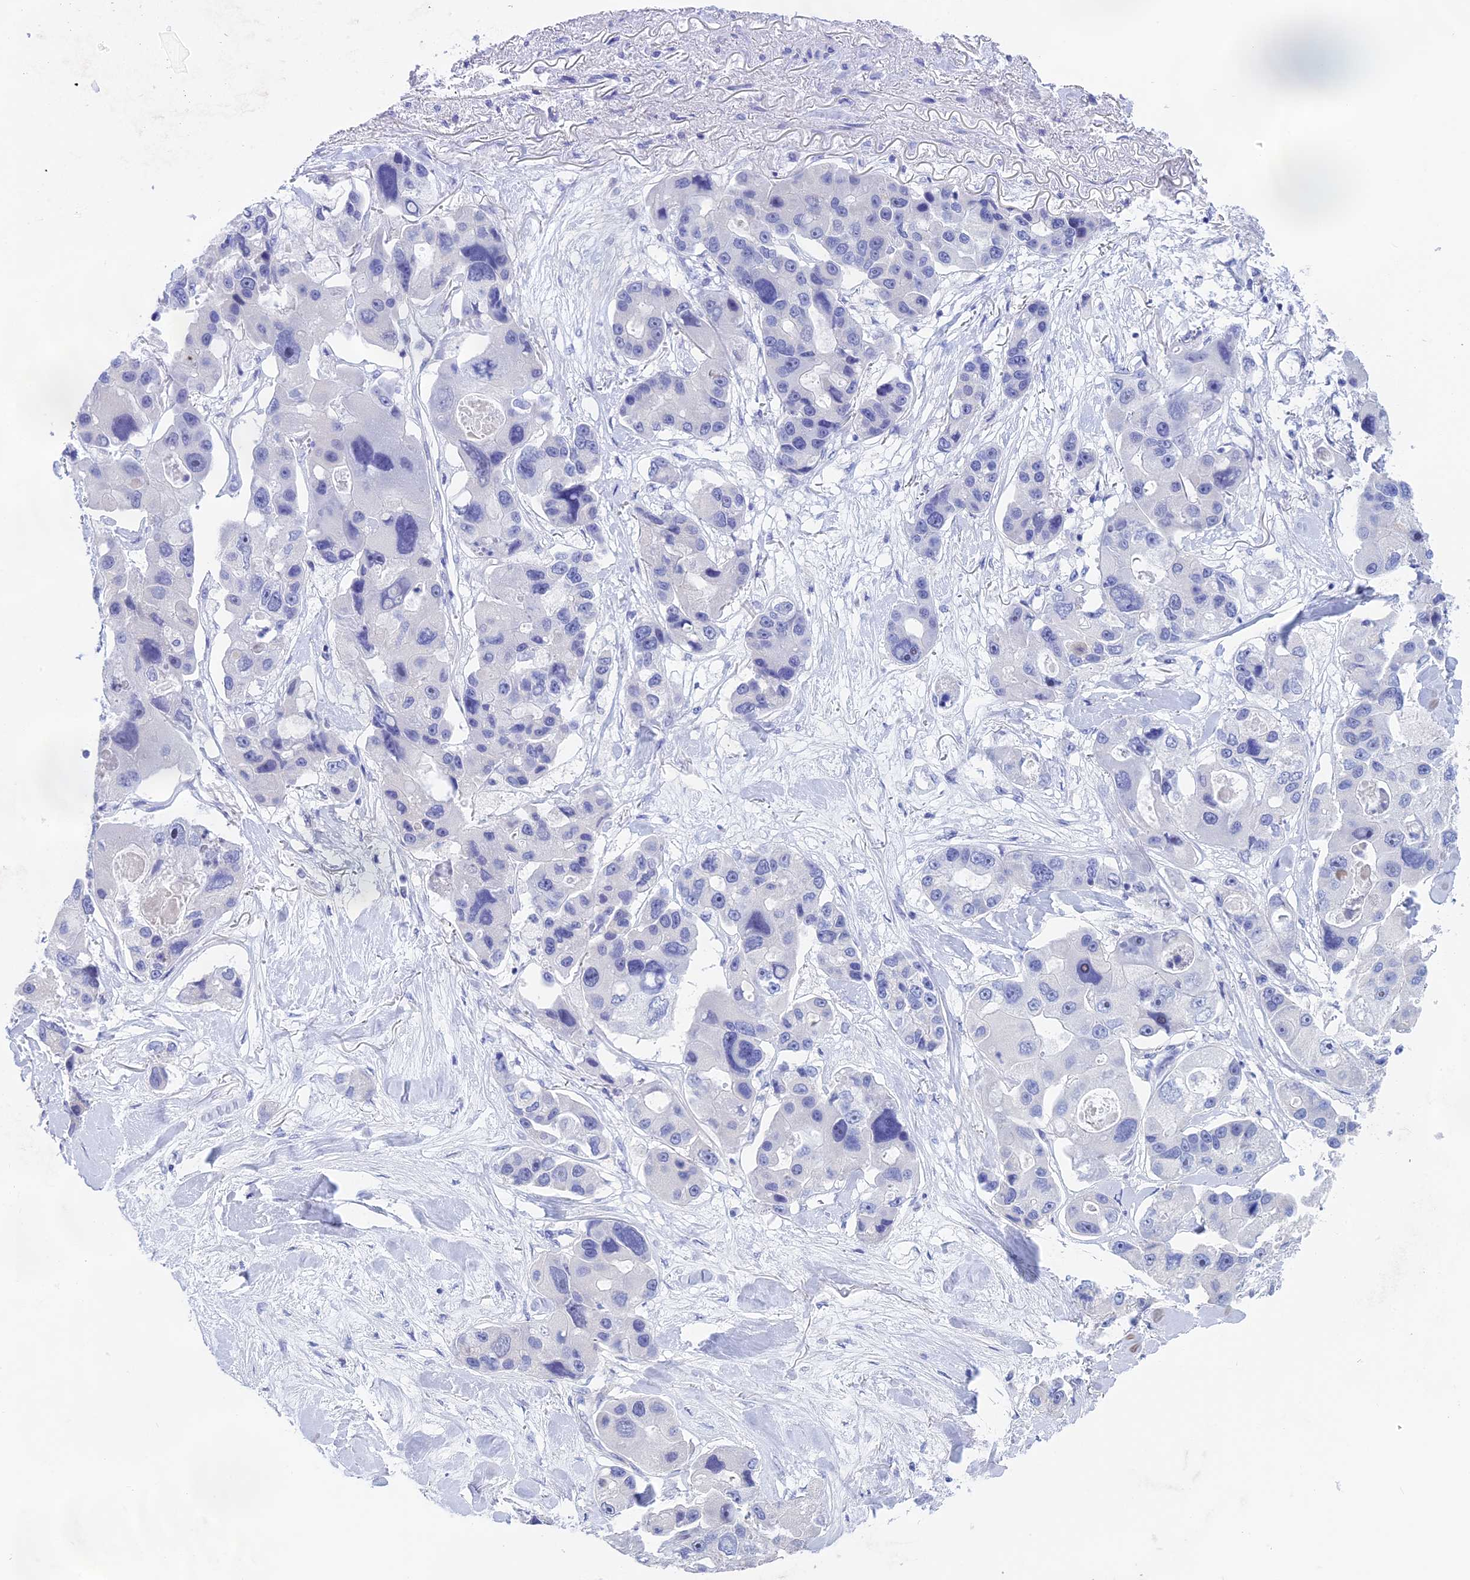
{"staining": {"intensity": "negative", "quantity": "none", "location": "none"}, "tissue": "lung cancer", "cell_type": "Tumor cells", "image_type": "cancer", "snomed": [{"axis": "morphology", "description": "Adenocarcinoma, NOS"}, {"axis": "topography", "description": "Lung"}], "caption": "Adenocarcinoma (lung) stained for a protein using immunohistochemistry (IHC) shows no expression tumor cells.", "gene": "BTBD19", "patient": {"sex": "female", "age": 54}}